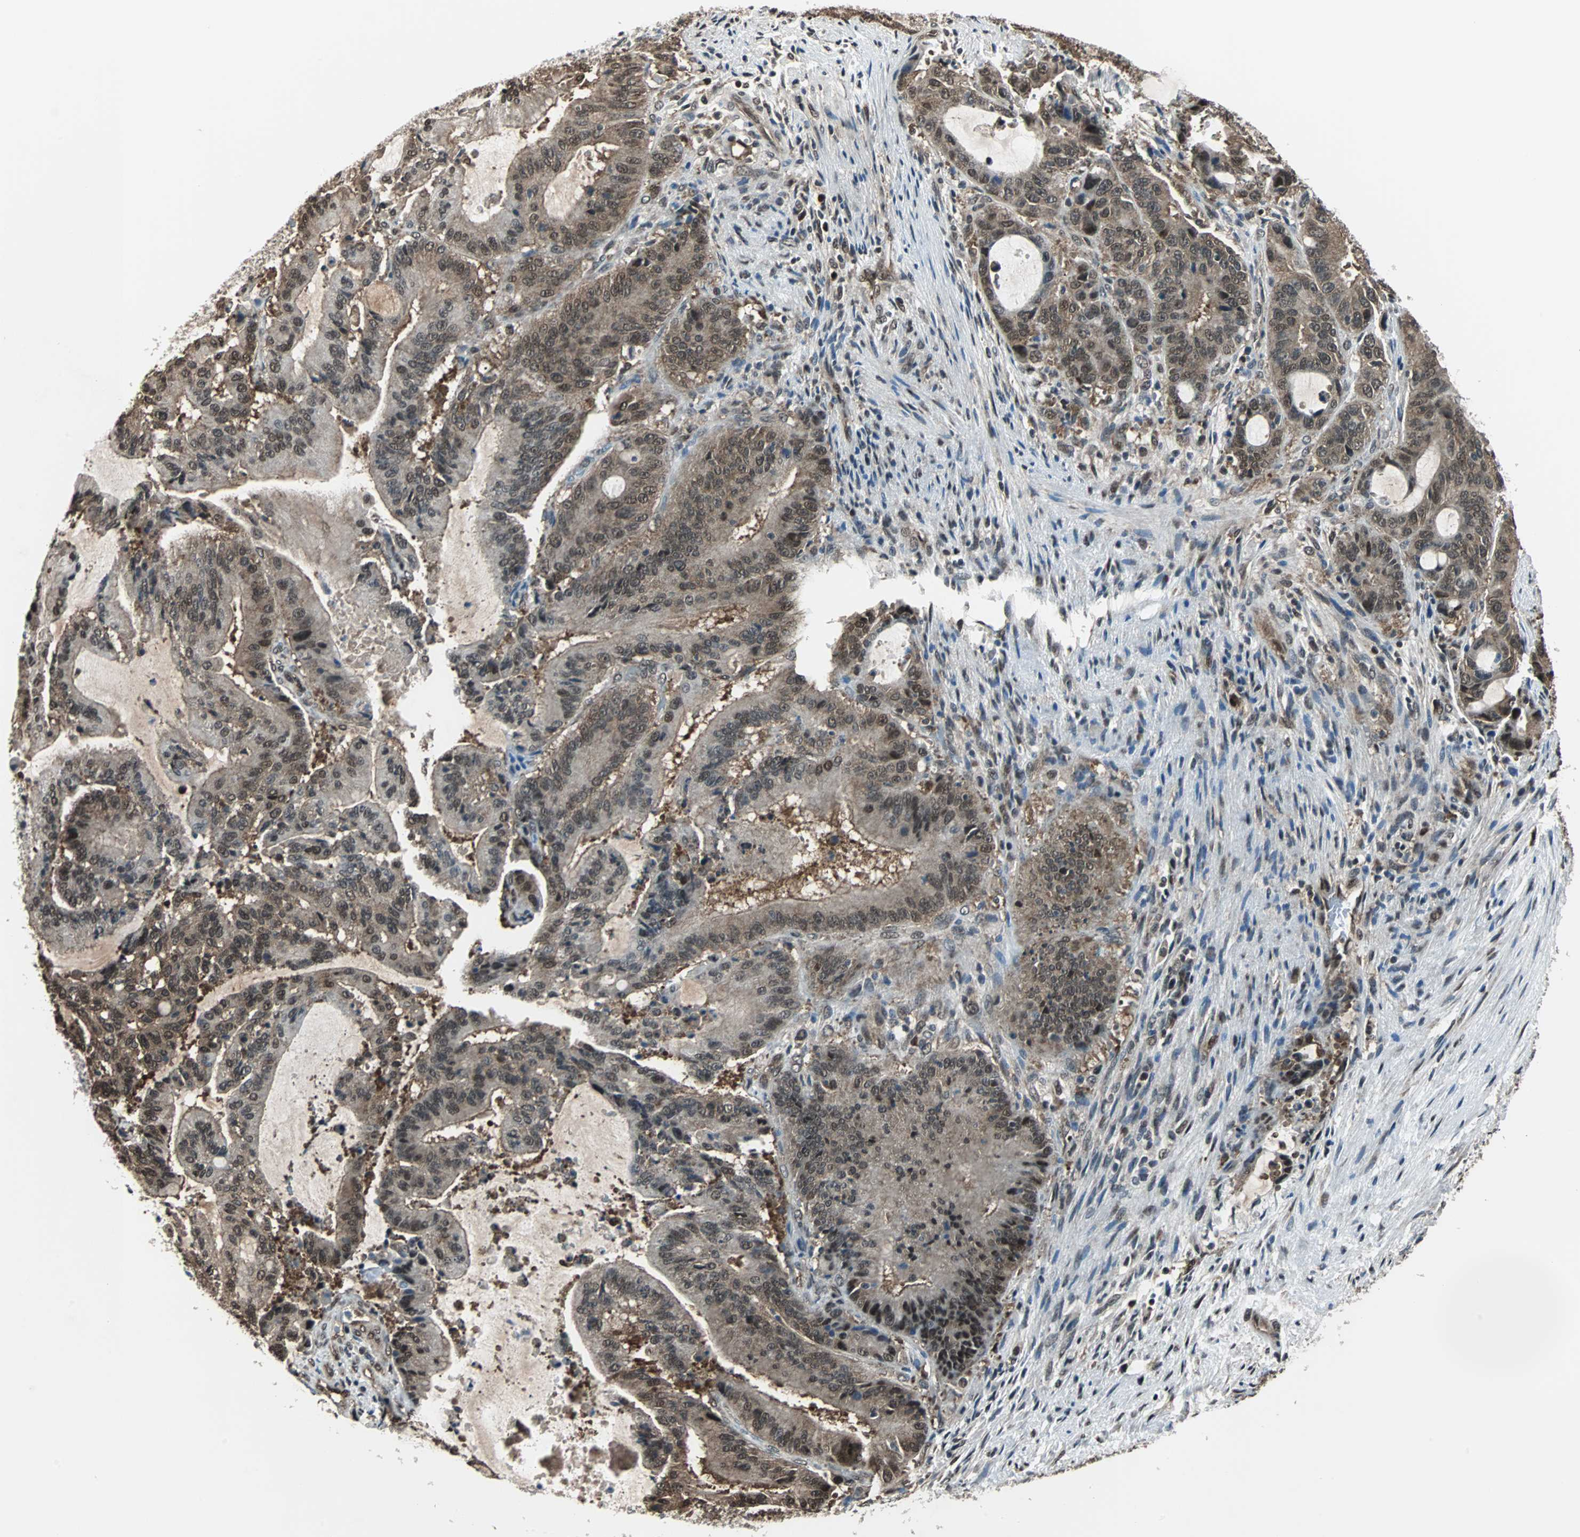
{"staining": {"intensity": "moderate", "quantity": ">75%", "location": "cytoplasmic/membranous,nuclear"}, "tissue": "liver cancer", "cell_type": "Tumor cells", "image_type": "cancer", "snomed": [{"axis": "morphology", "description": "Cholangiocarcinoma"}, {"axis": "topography", "description": "Liver"}], "caption": "Liver cancer (cholangiocarcinoma) stained for a protein (brown) exhibits moderate cytoplasmic/membranous and nuclear positive positivity in about >75% of tumor cells.", "gene": "VCP", "patient": {"sex": "female", "age": 73}}